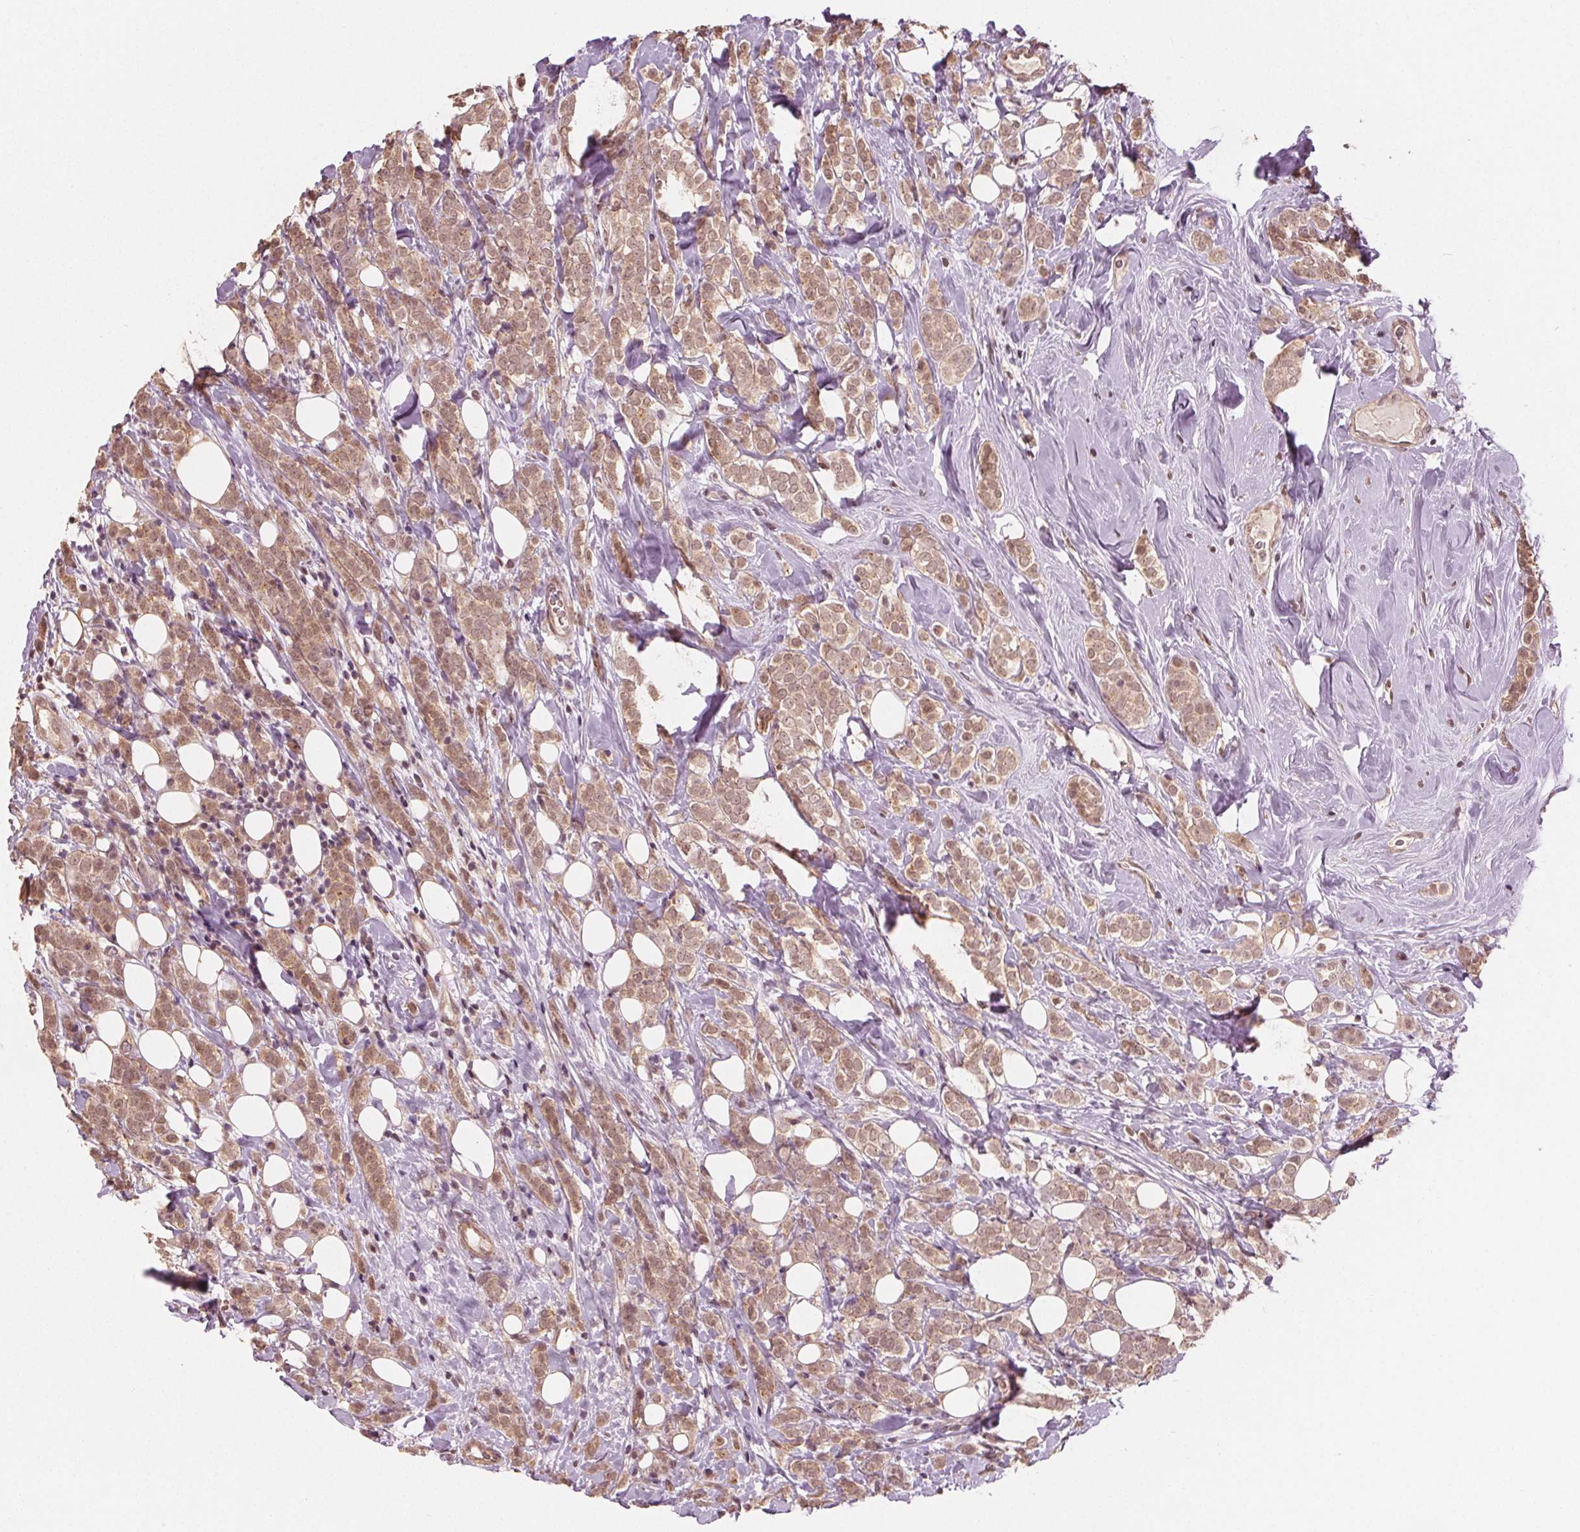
{"staining": {"intensity": "moderate", "quantity": ">75%", "location": "nuclear"}, "tissue": "breast cancer", "cell_type": "Tumor cells", "image_type": "cancer", "snomed": [{"axis": "morphology", "description": "Lobular carcinoma"}, {"axis": "topography", "description": "Breast"}], "caption": "A high-resolution histopathology image shows immunohistochemistry staining of lobular carcinoma (breast), which displays moderate nuclear positivity in approximately >75% of tumor cells.", "gene": "CLBA1", "patient": {"sex": "female", "age": 49}}